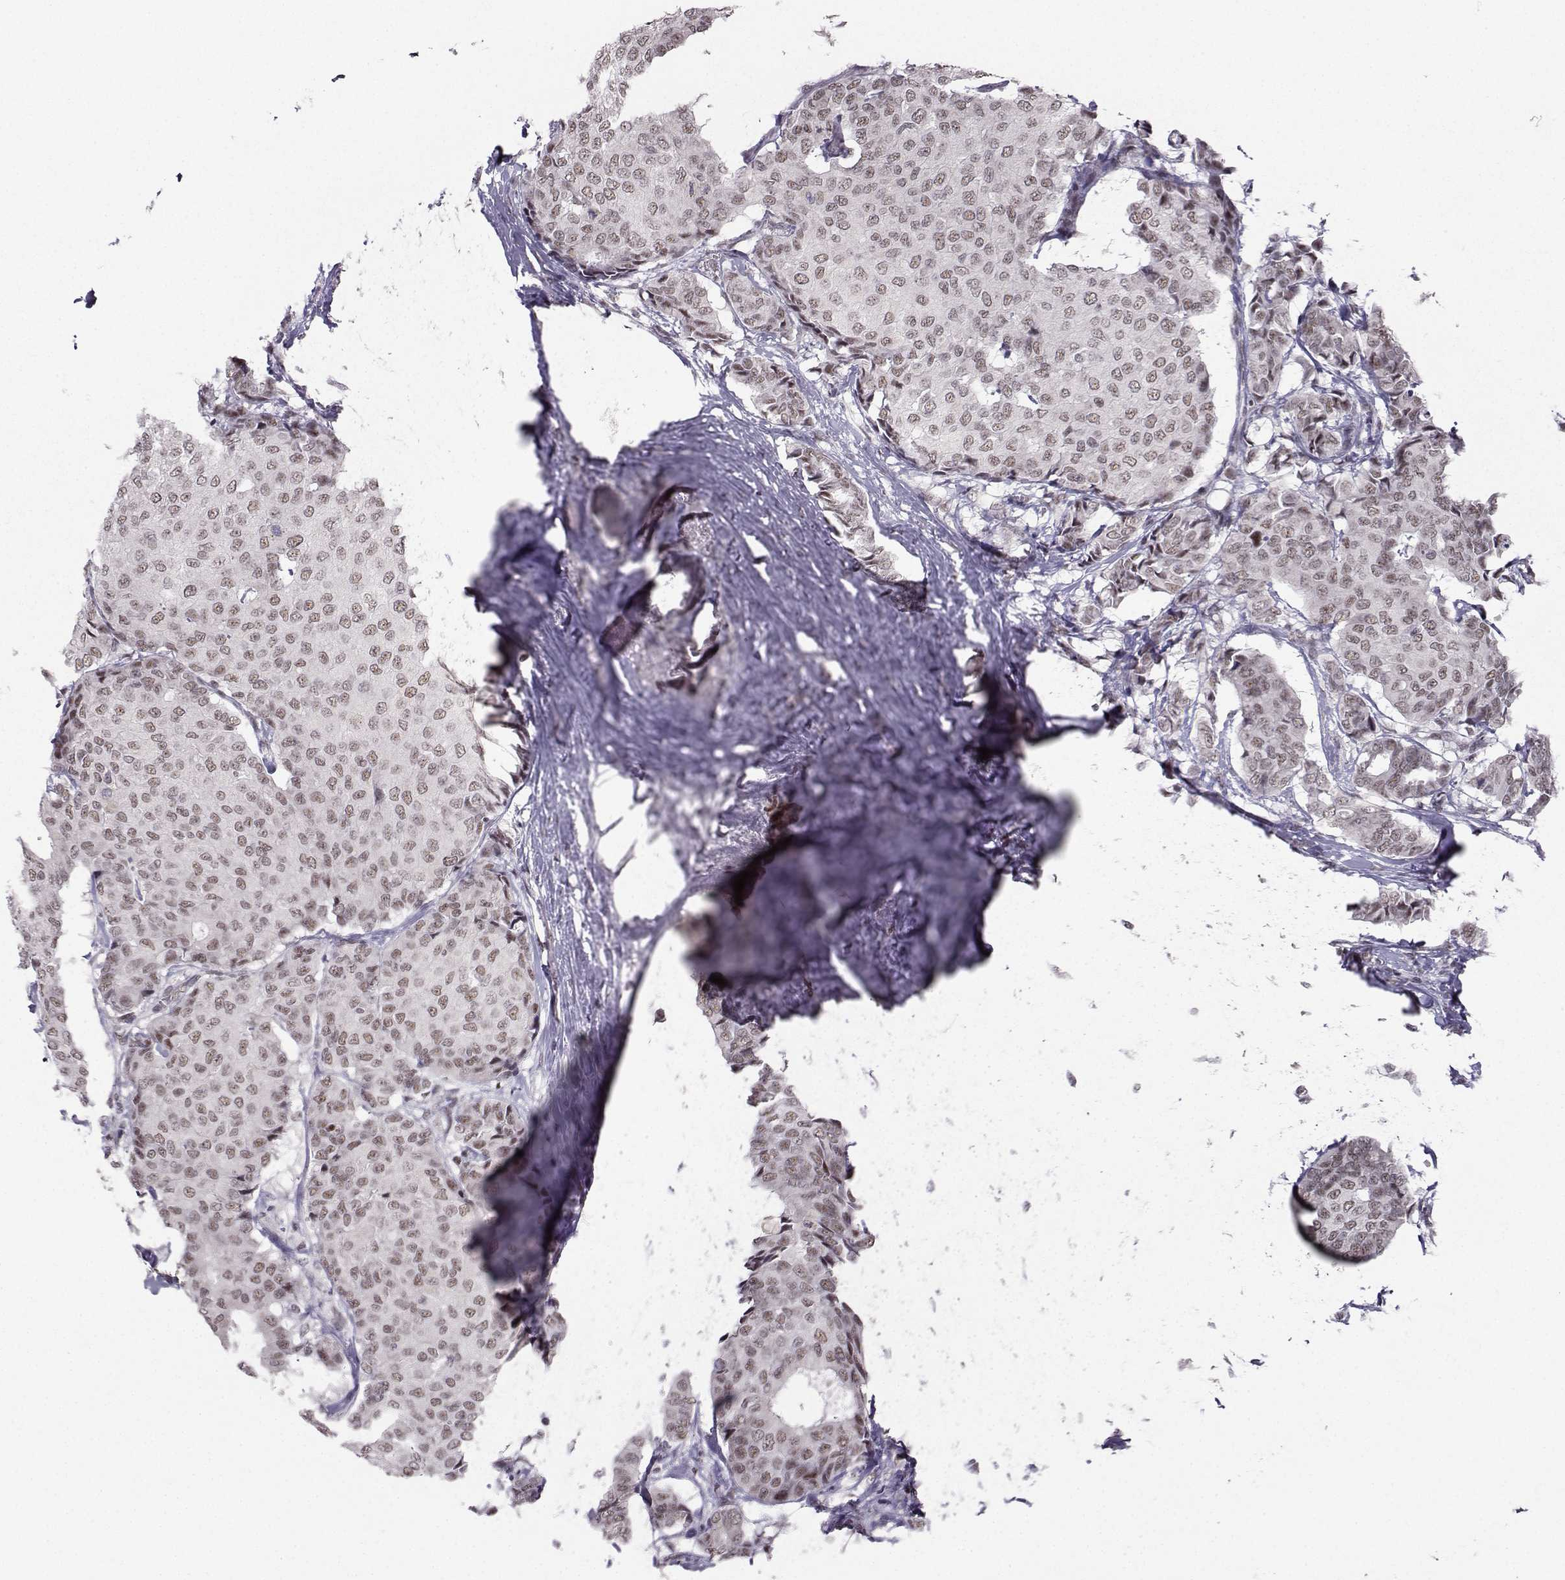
{"staining": {"intensity": "weak", "quantity": ">75%", "location": "nuclear"}, "tissue": "breast cancer", "cell_type": "Tumor cells", "image_type": "cancer", "snomed": [{"axis": "morphology", "description": "Duct carcinoma"}, {"axis": "topography", "description": "Breast"}], "caption": "Tumor cells demonstrate weak nuclear expression in about >75% of cells in intraductal carcinoma (breast).", "gene": "LIN28A", "patient": {"sex": "female", "age": 75}}